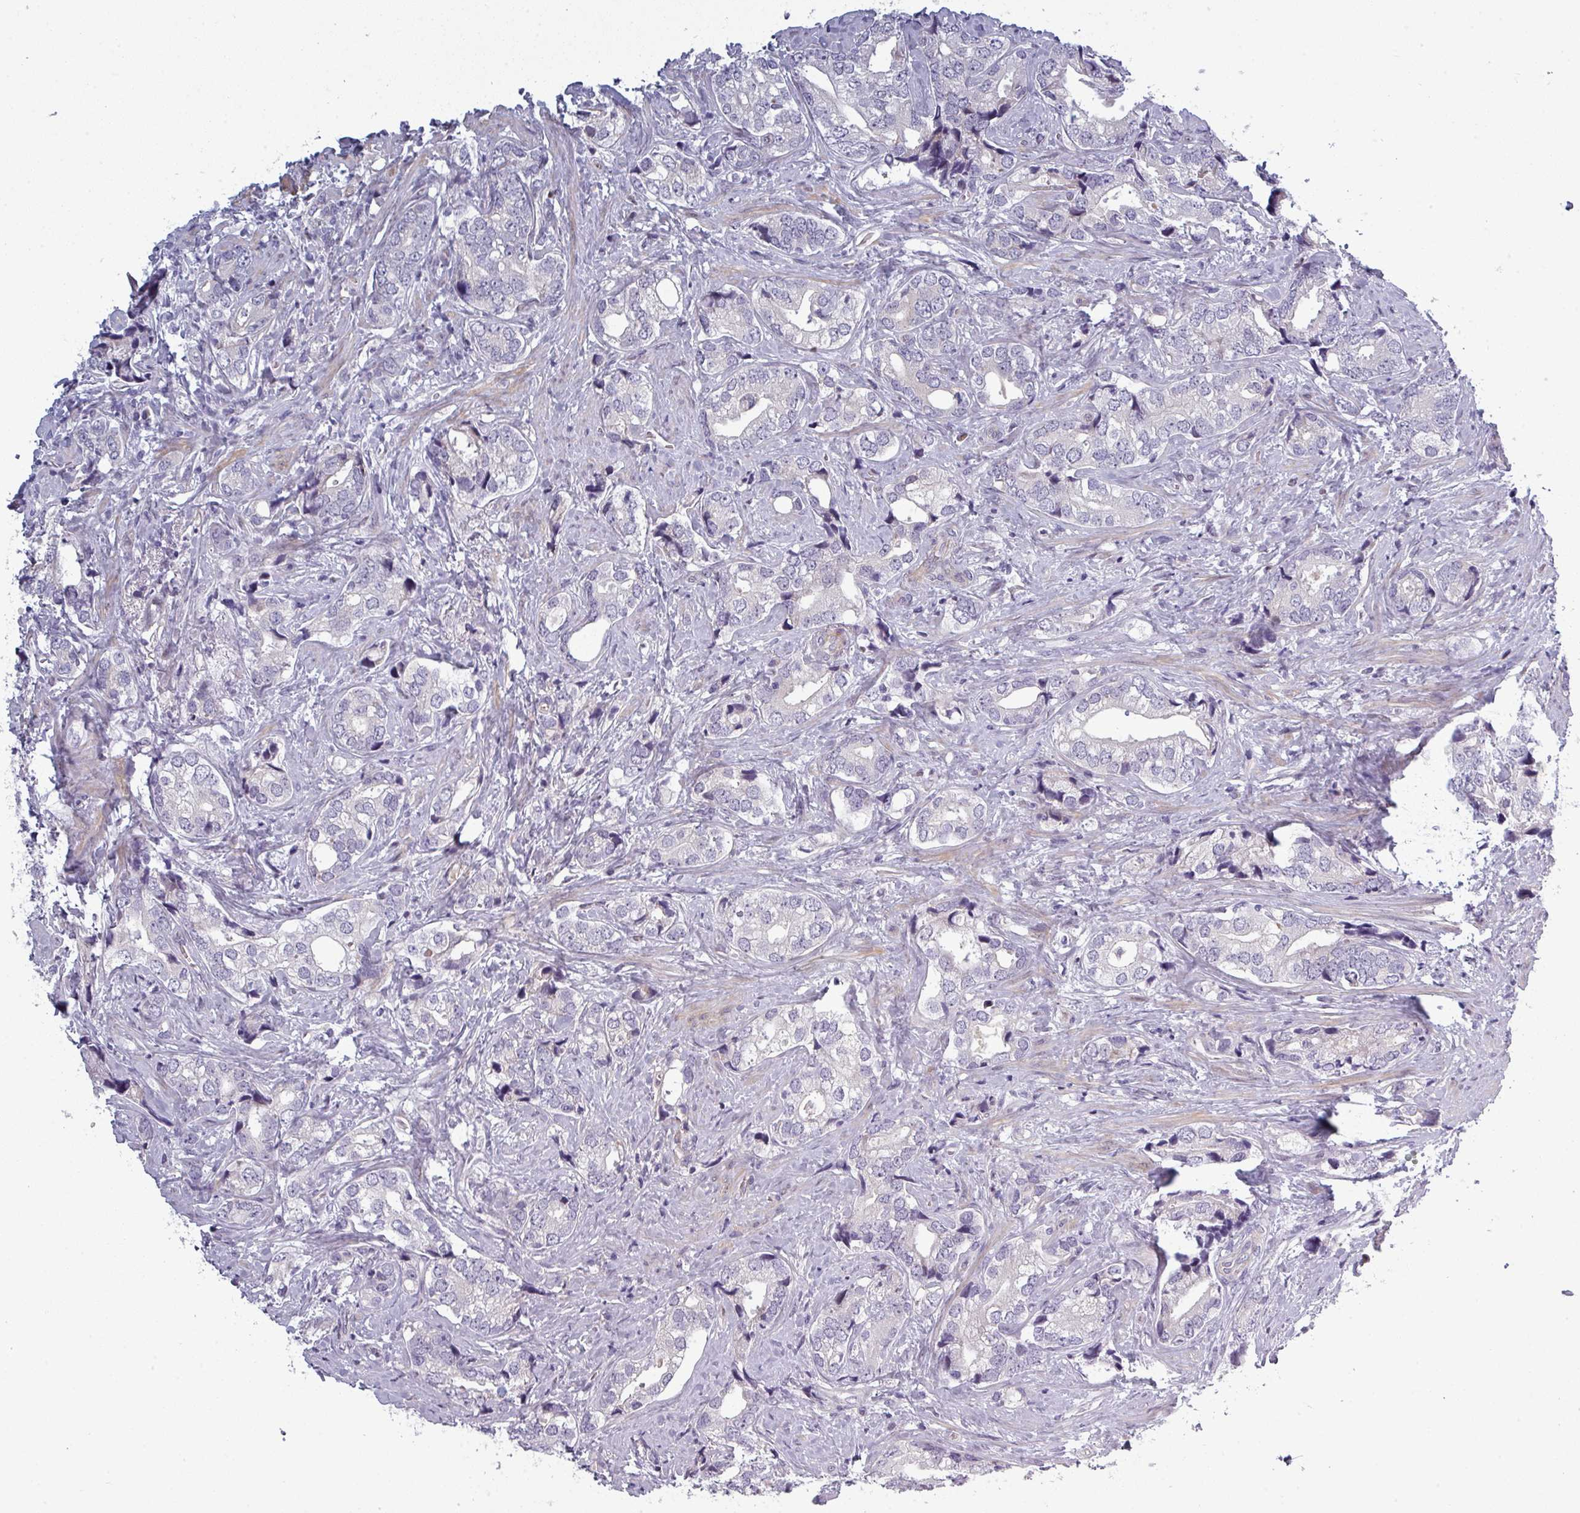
{"staining": {"intensity": "negative", "quantity": "none", "location": "none"}, "tissue": "prostate cancer", "cell_type": "Tumor cells", "image_type": "cancer", "snomed": [{"axis": "morphology", "description": "Adenocarcinoma, High grade"}, {"axis": "topography", "description": "Prostate"}], "caption": "A high-resolution photomicrograph shows immunohistochemistry (IHC) staining of prostate cancer, which displays no significant expression in tumor cells. The staining was performed using DAB to visualize the protein expression in brown, while the nuclei were stained in blue with hematoxylin (Magnification: 20x).", "gene": "PRAMEF12", "patient": {"sex": "male", "age": 75}}